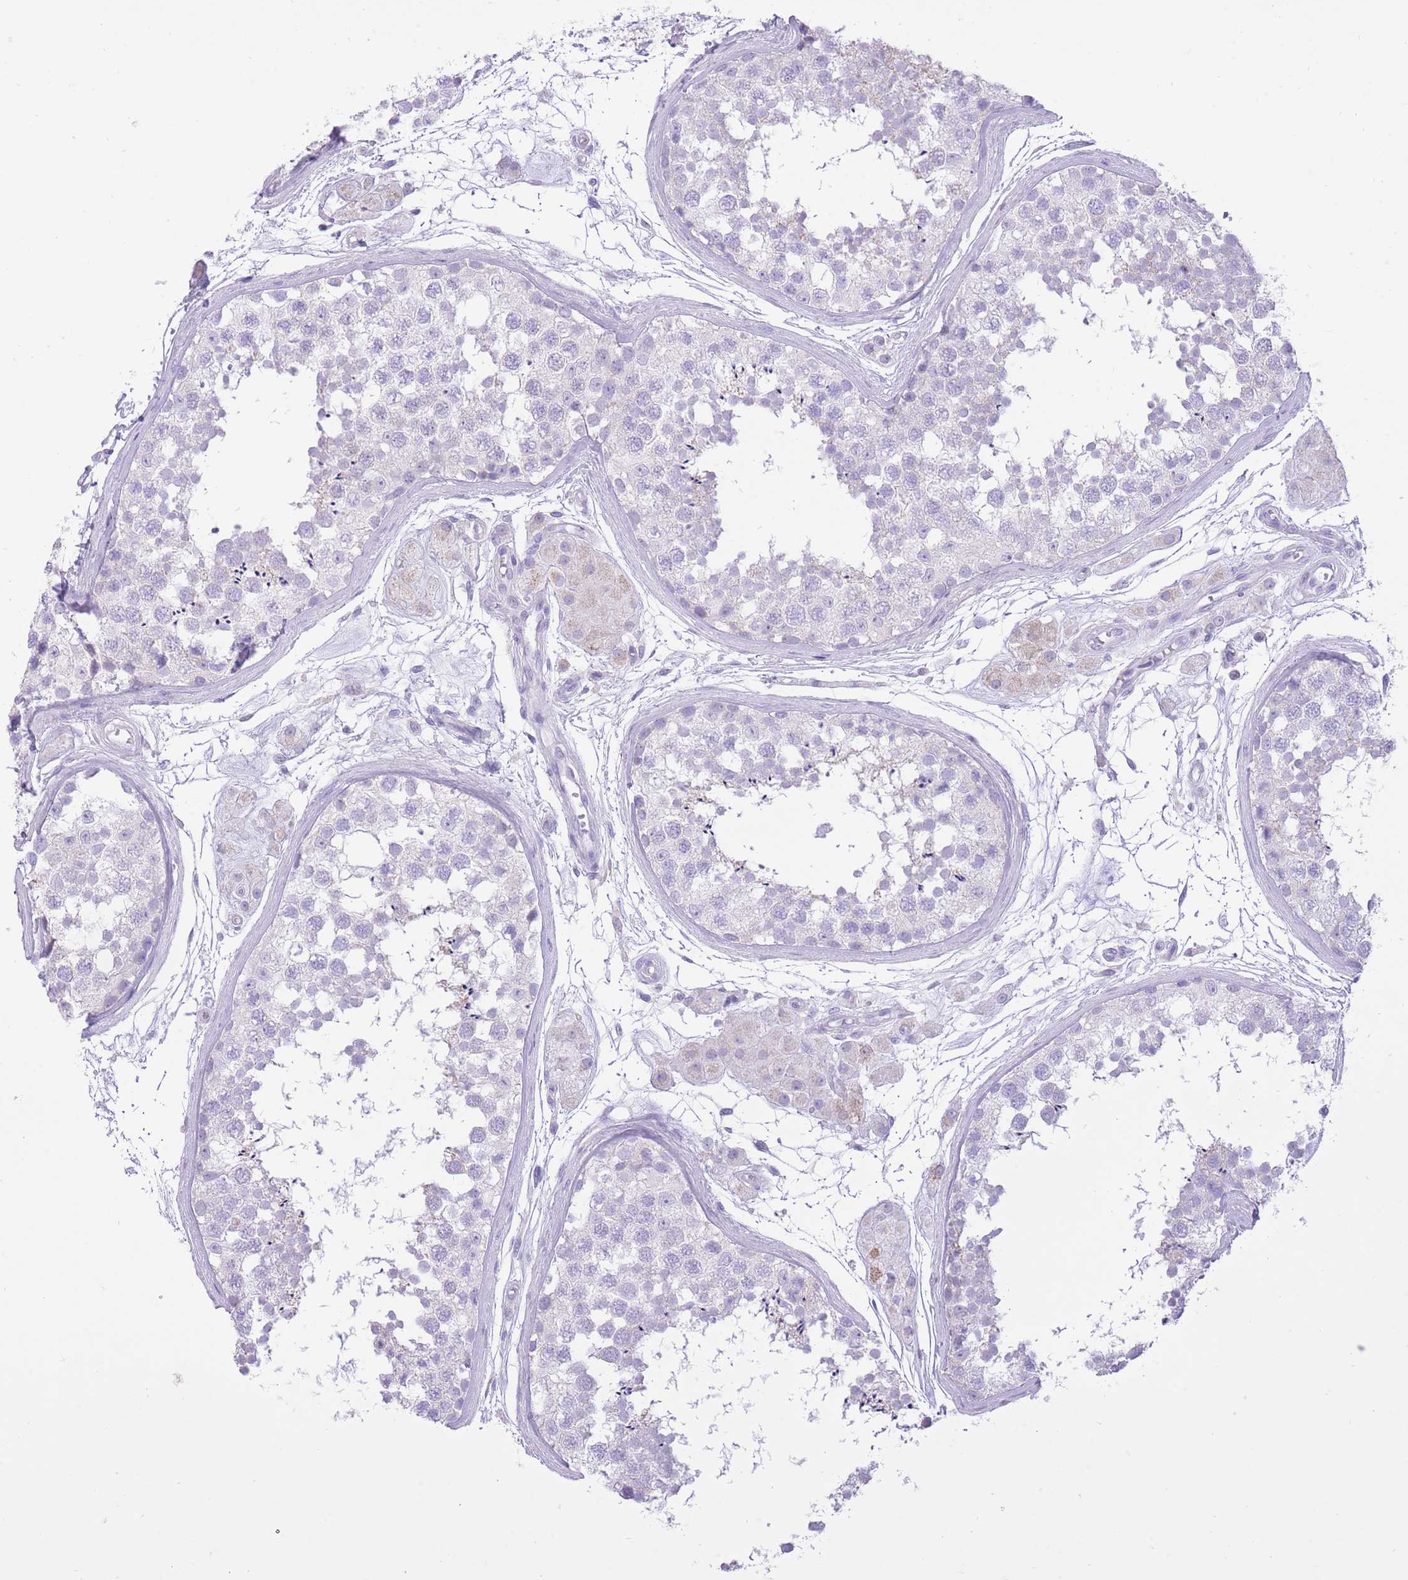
{"staining": {"intensity": "negative", "quantity": "none", "location": "none"}, "tissue": "testis", "cell_type": "Cells in seminiferous ducts", "image_type": "normal", "snomed": [{"axis": "morphology", "description": "Normal tissue, NOS"}, {"axis": "topography", "description": "Testis"}], "caption": "High power microscopy image of an IHC histopathology image of benign testis, revealing no significant expression in cells in seminiferous ducts. (DAB immunohistochemistry (IHC) visualized using brightfield microscopy, high magnification).", "gene": "SLC4A4", "patient": {"sex": "male", "age": 56}}